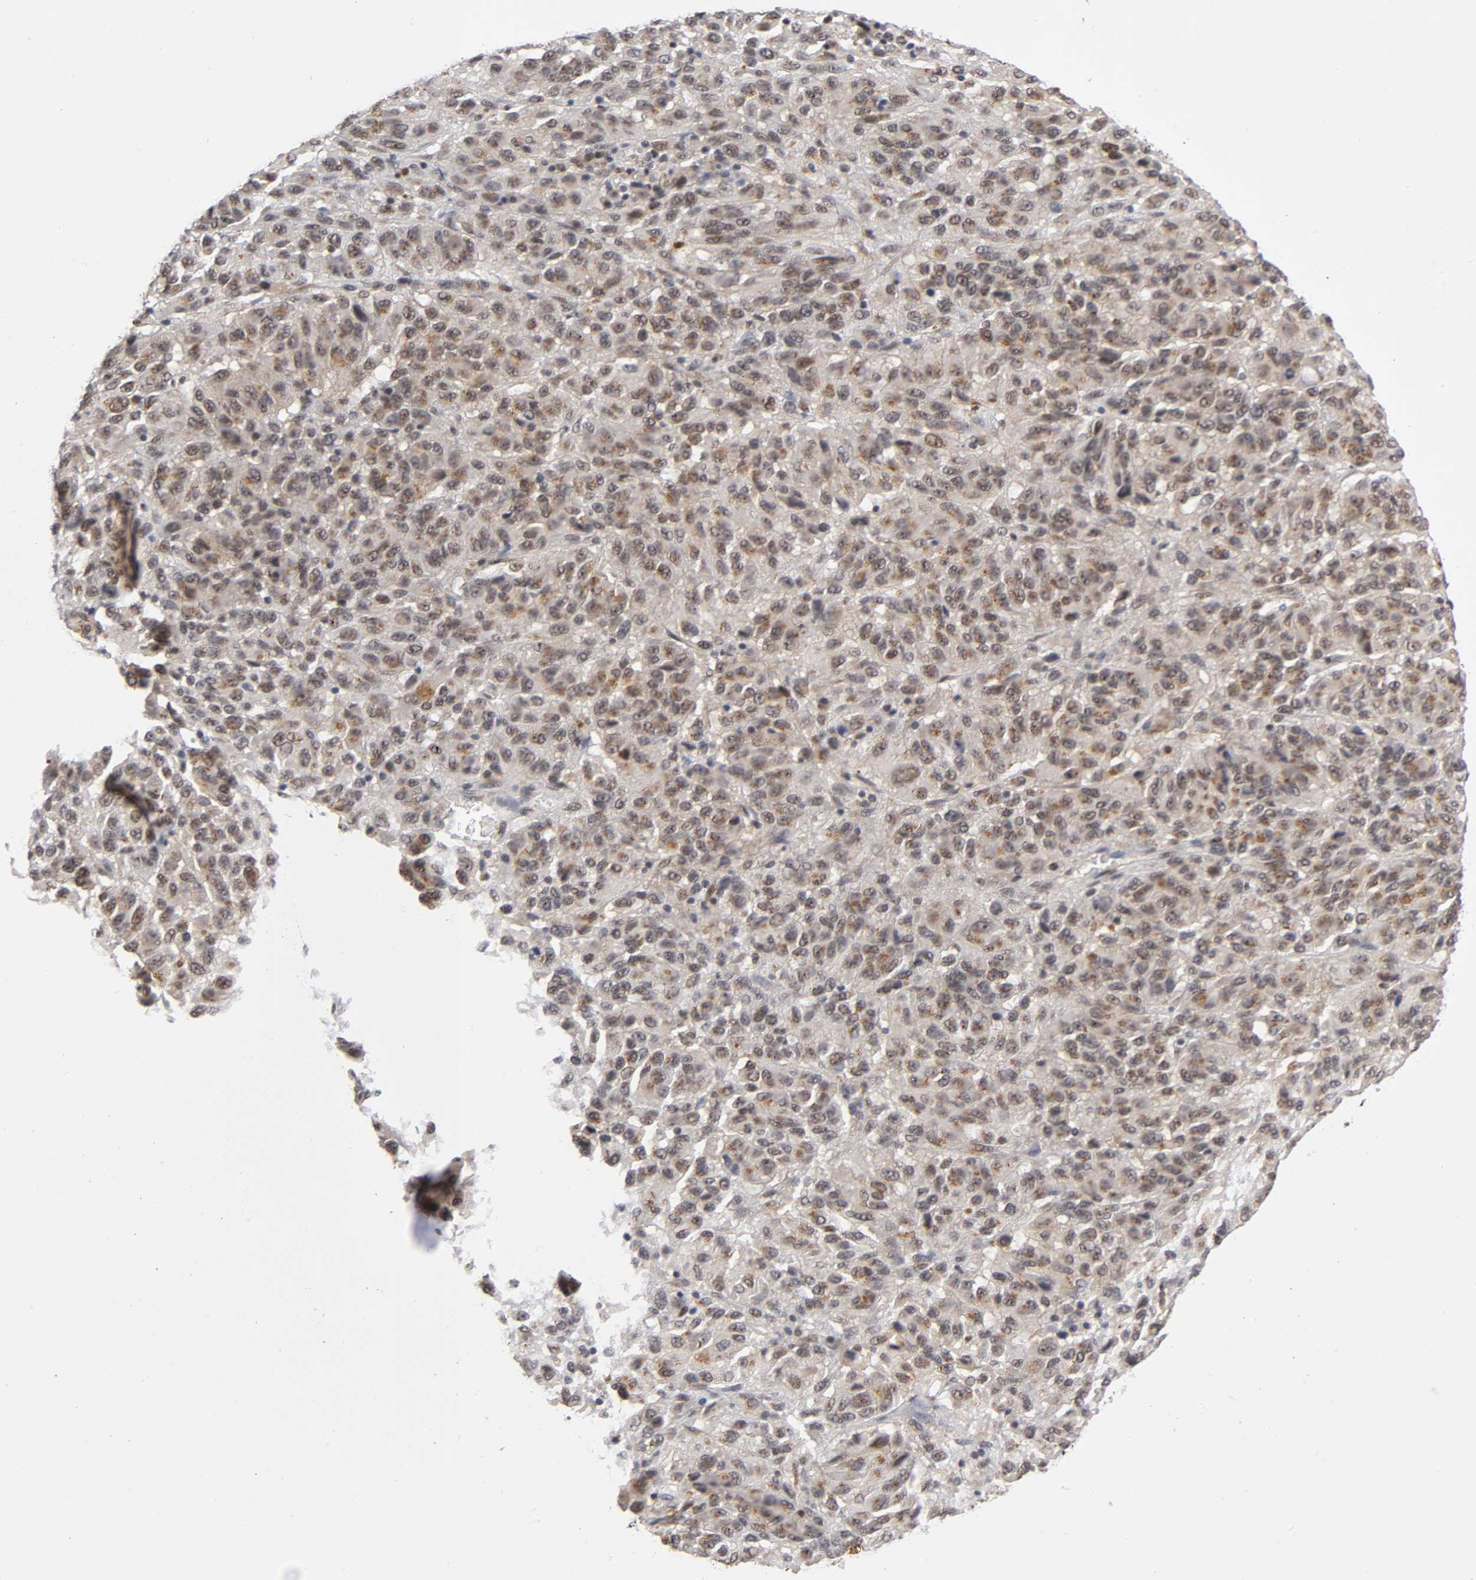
{"staining": {"intensity": "moderate", "quantity": ">75%", "location": "cytoplasmic/membranous,nuclear"}, "tissue": "melanoma", "cell_type": "Tumor cells", "image_type": "cancer", "snomed": [{"axis": "morphology", "description": "Malignant melanoma, Metastatic site"}, {"axis": "topography", "description": "Lung"}], "caption": "Melanoma tissue exhibits moderate cytoplasmic/membranous and nuclear positivity in approximately >75% of tumor cells", "gene": "EP300", "patient": {"sex": "male", "age": 64}}